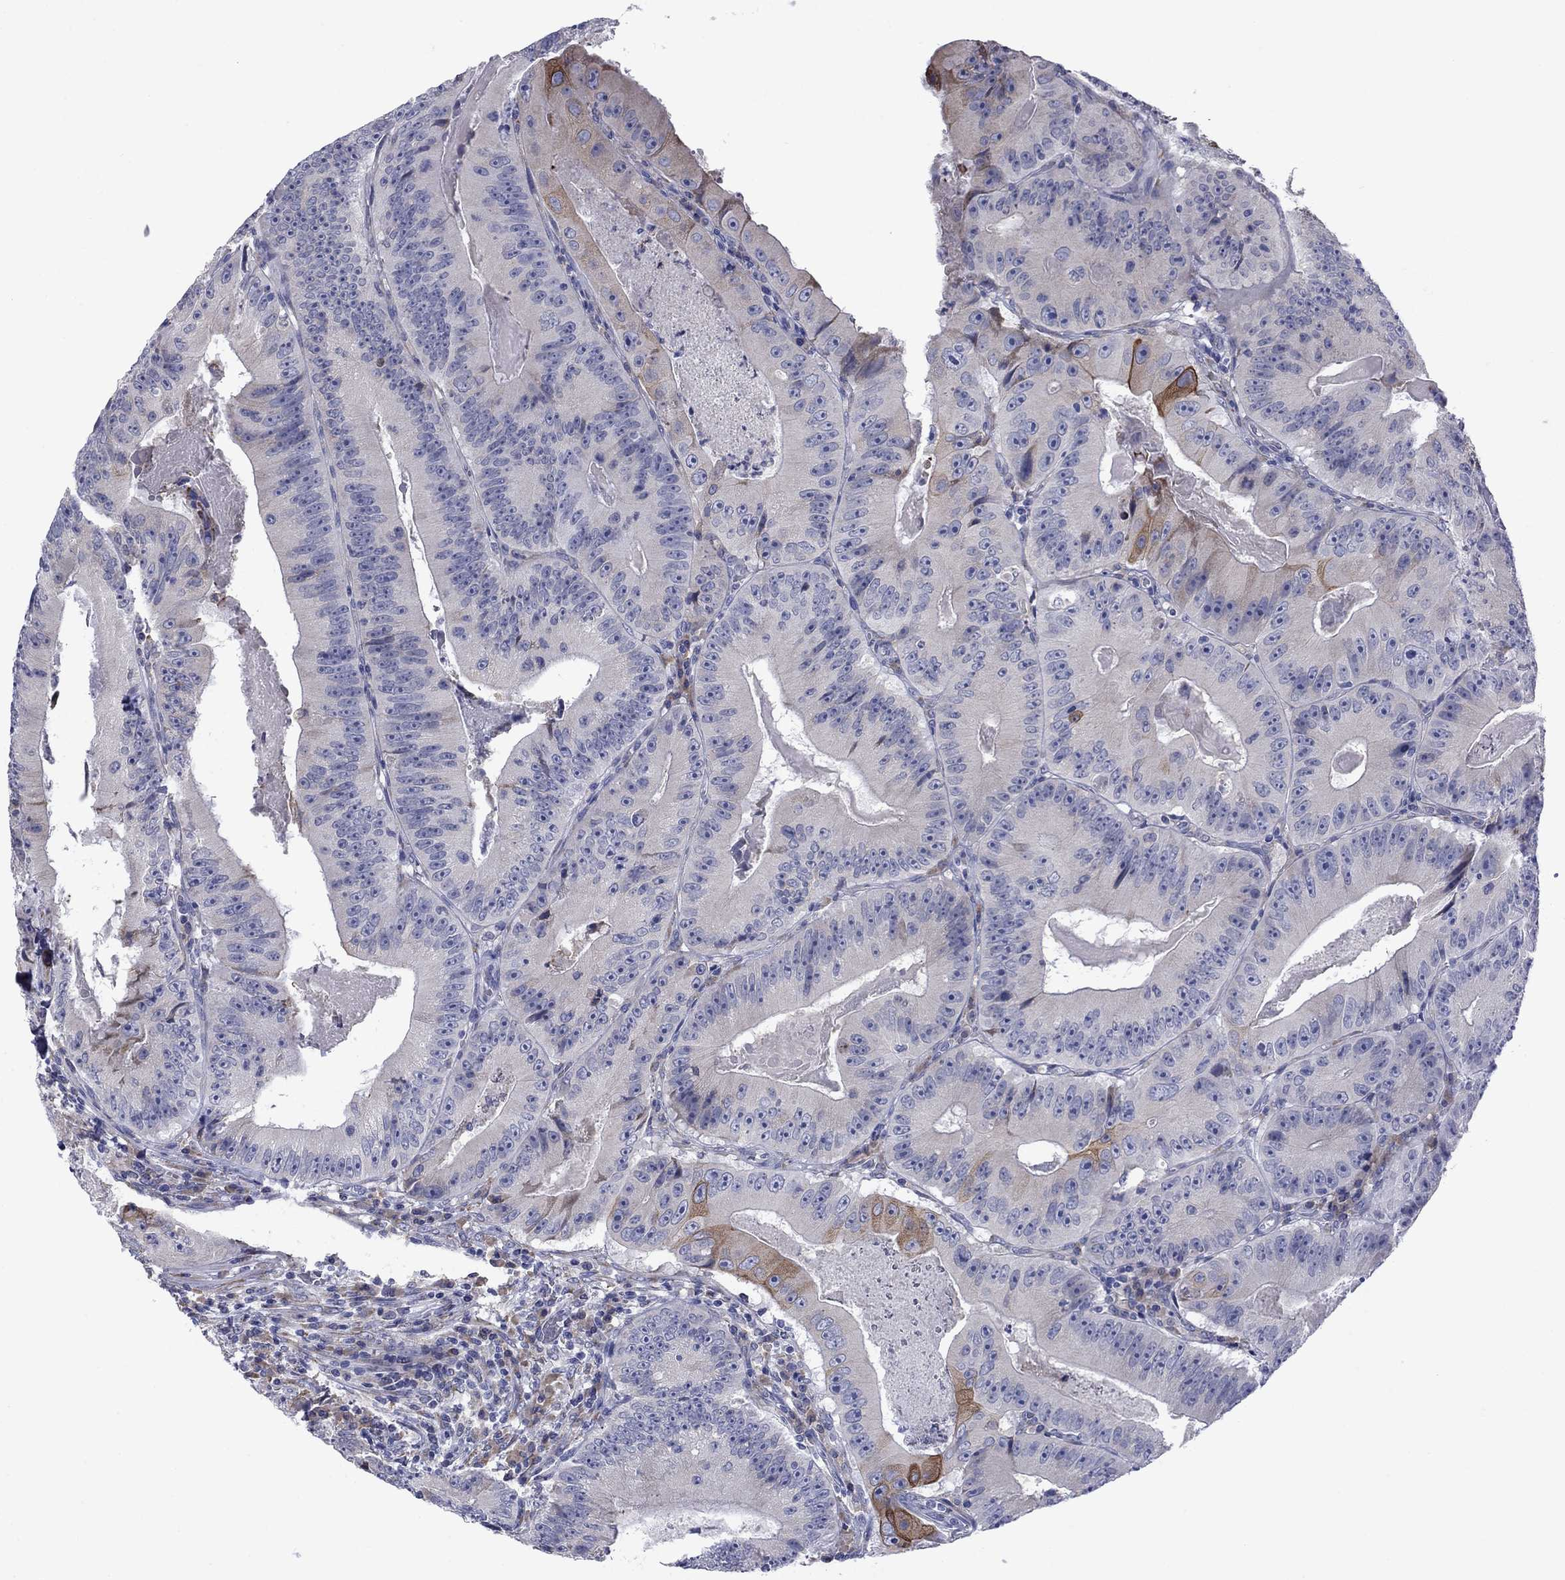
{"staining": {"intensity": "moderate", "quantity": "<25%", "location": "cytoplasmic/membranous"}, "tissue": "colorectal cancer", "cell_type": "Tumor cells", "image_type": "cancer", "snomed": [{"axis": "morphology", "description": "Adenocarcinoma, NOS"}, {"axis": "topography", "description": "Colon"}], "caption": "A histopathology image showing moderate cytoplasmic/membranous expression in about <25% of tumor cells in colorectal cancer, as visualized by brown immunohistochemical staining.", "gene": "TMPRSS11A", "patient": {"sex": "female", "age": 86}}